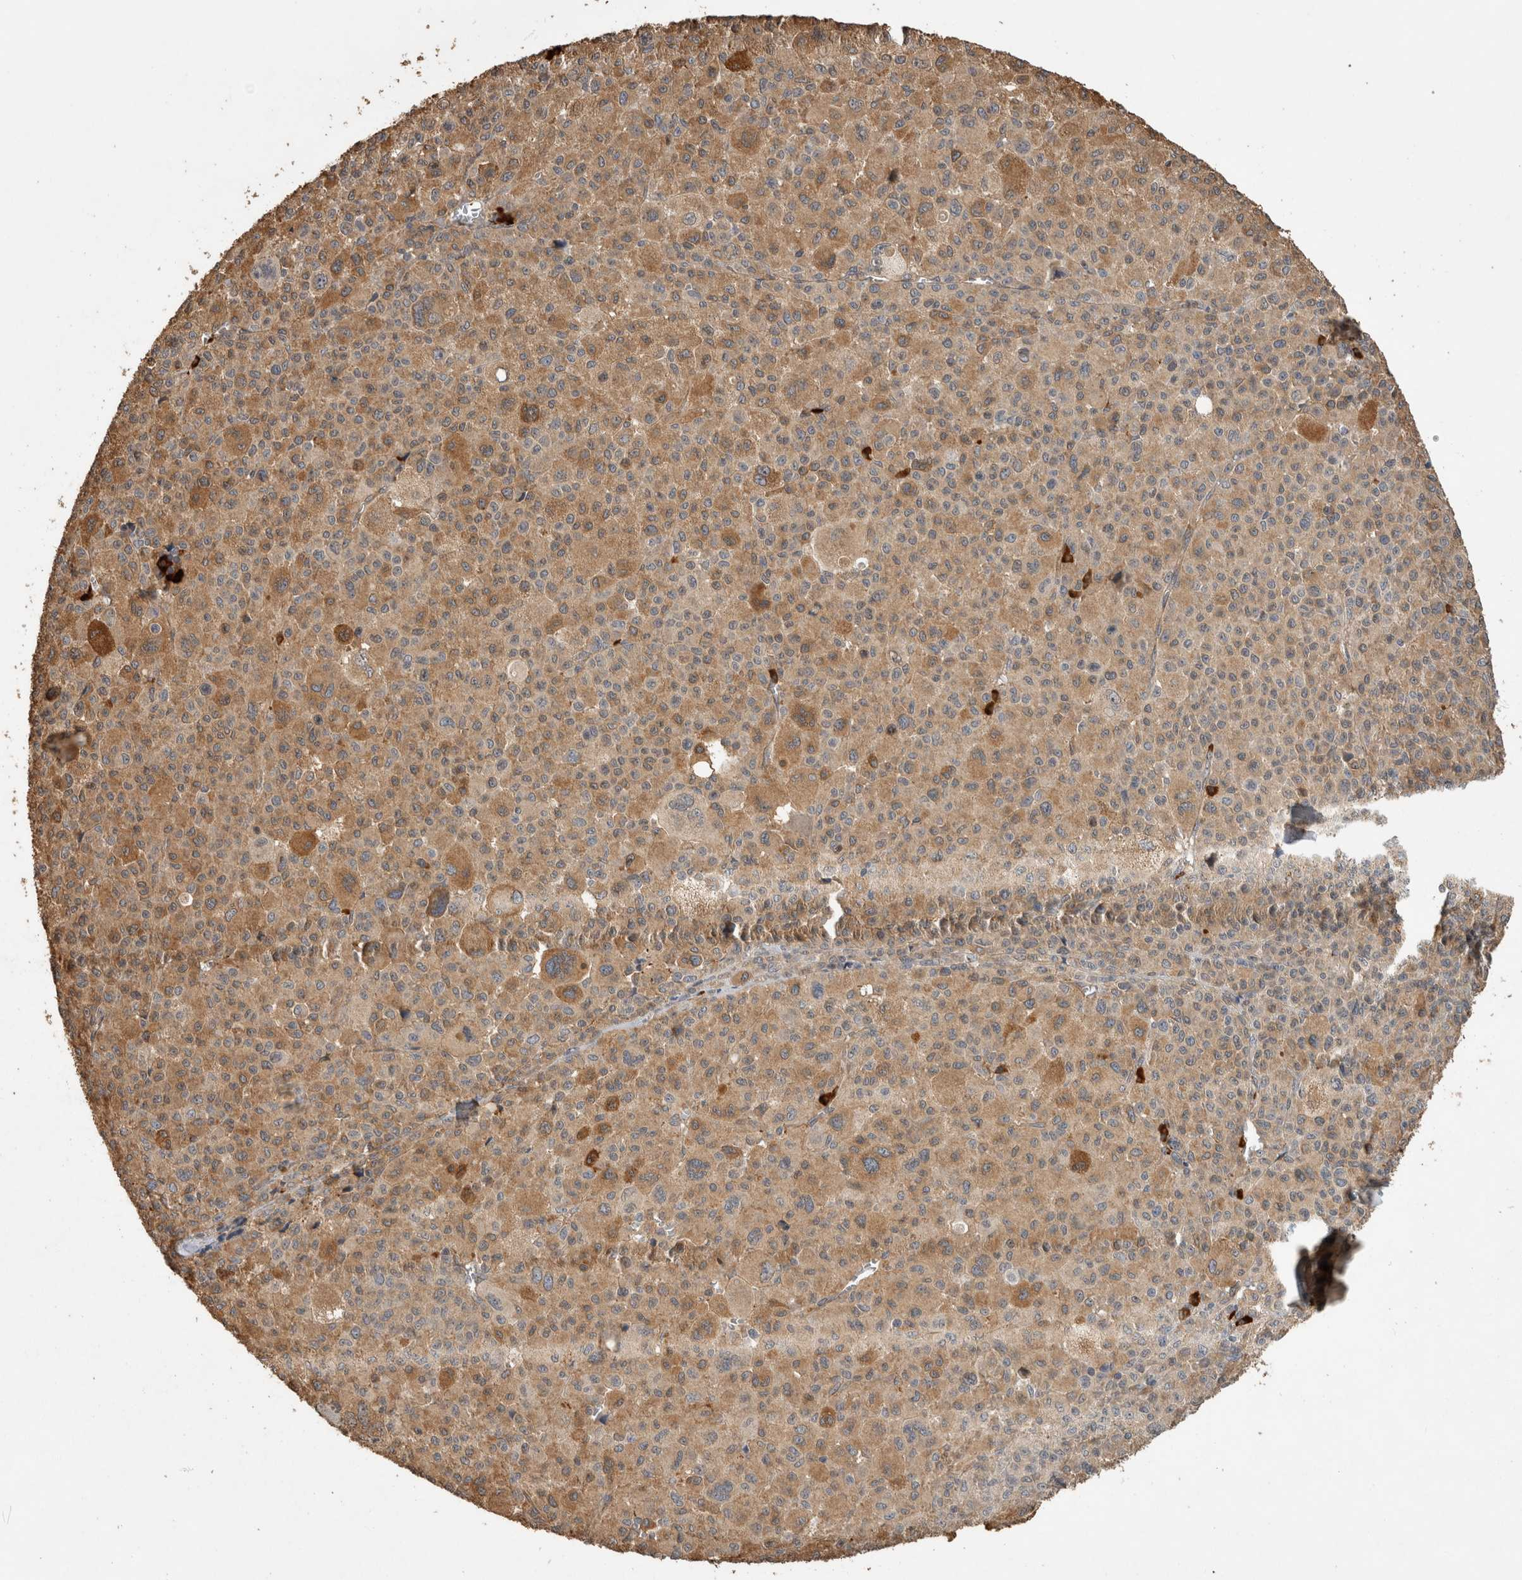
{"staining": {"intensity": "moderate", "quantity": ">75%", "location": "cytoplasmic/membranous"}, "tissue": "melanoma", "cell_type": "Tumor cells", "image_type": "cancer", "snomed": [{"axis": "morphology", "description": "Malignant melanoma, Metastatic site"}, {"axis": "topography", "description": "Skin"}], "caption": "Human melanoma stained for a protein (brown) demonstrates moderate cytoplasmic/membranous positive expression in approximately >75% of tumor cells.", "gene": "RHPN1", "patient": {"sex": "female", "age": 74}}